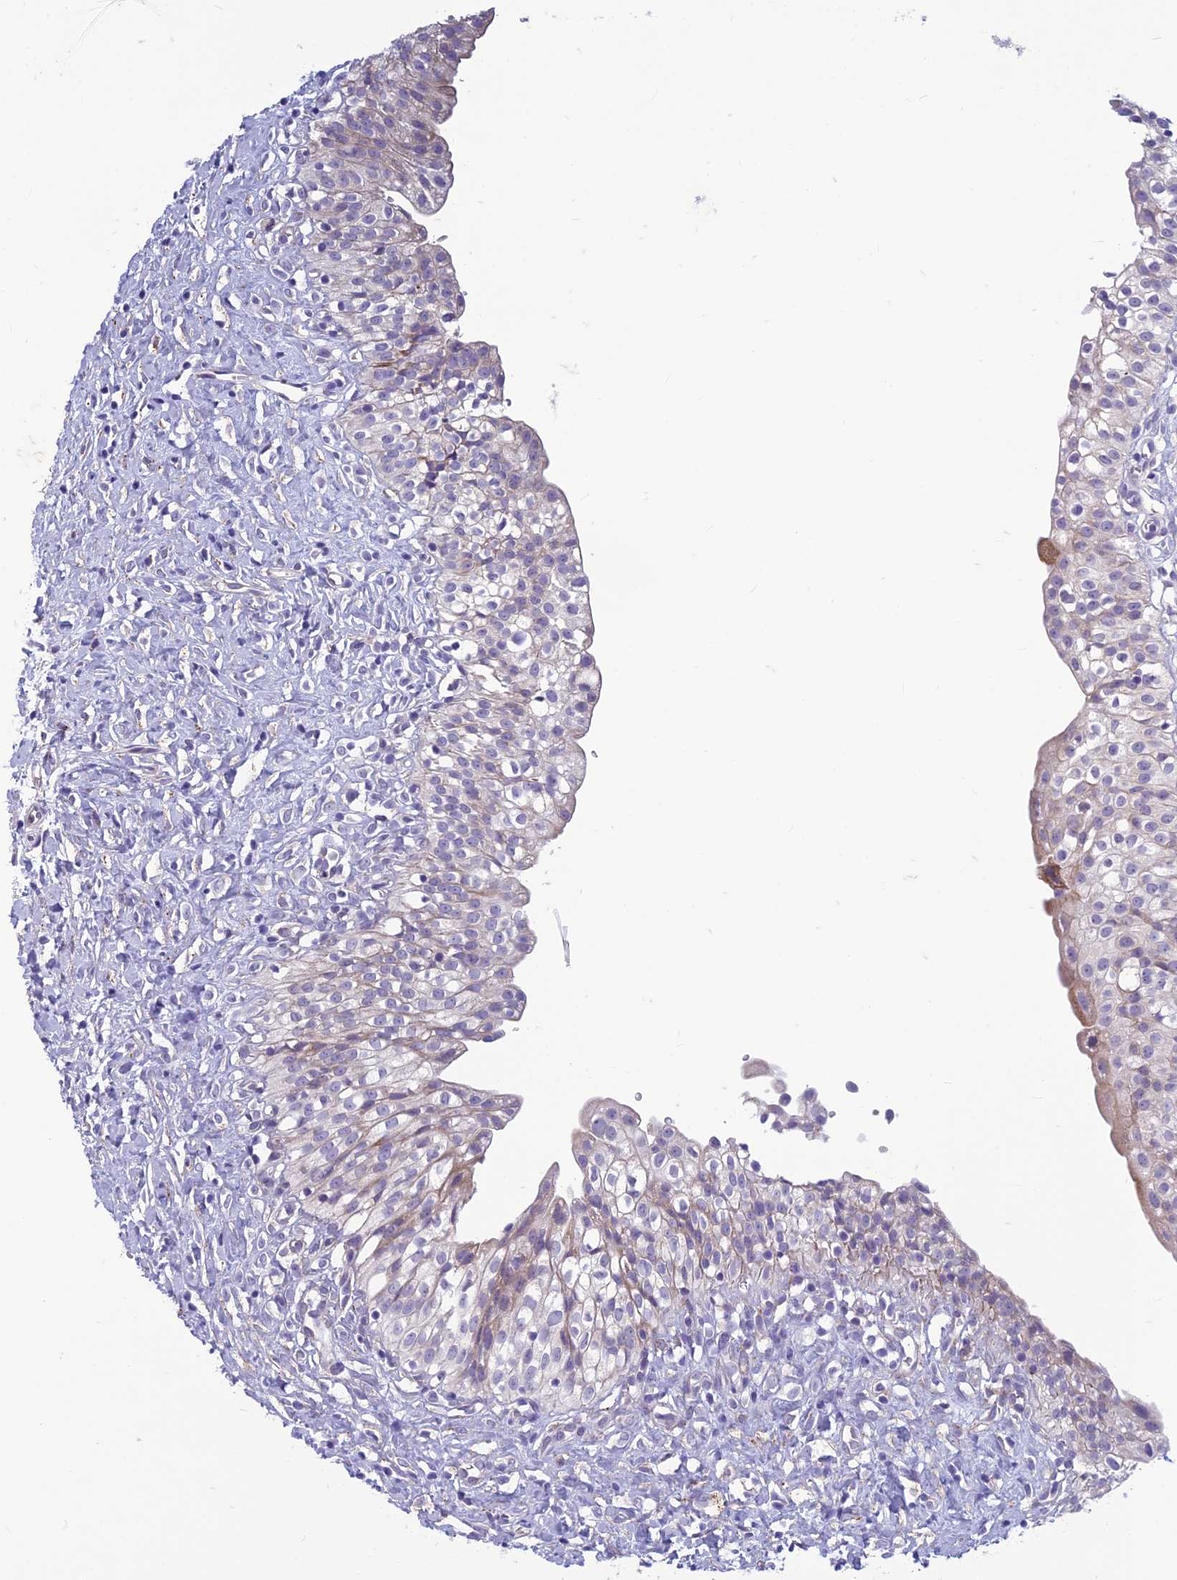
{"staining": {"intensity": "weak", "quantity": "25%-75%", "location": "cytoplasmic/membranous"}, "tissue": "urinary bladder", "cell_type": "Urothelial cells", "image_type": "normal", "snomed": [{"axis": "morphology", "description": "Normal tissue, NOS"}, {"axis": "topography", "description": "Urinary bladder"}], "caption": "Urothelial cells display low levels of weak cytoplasmic/membranous expression in approximately 25%-75% of cells in normal human urinary bladder.", "gene": "CENATAC", "patient": {"sex": "male", "age": 51}}